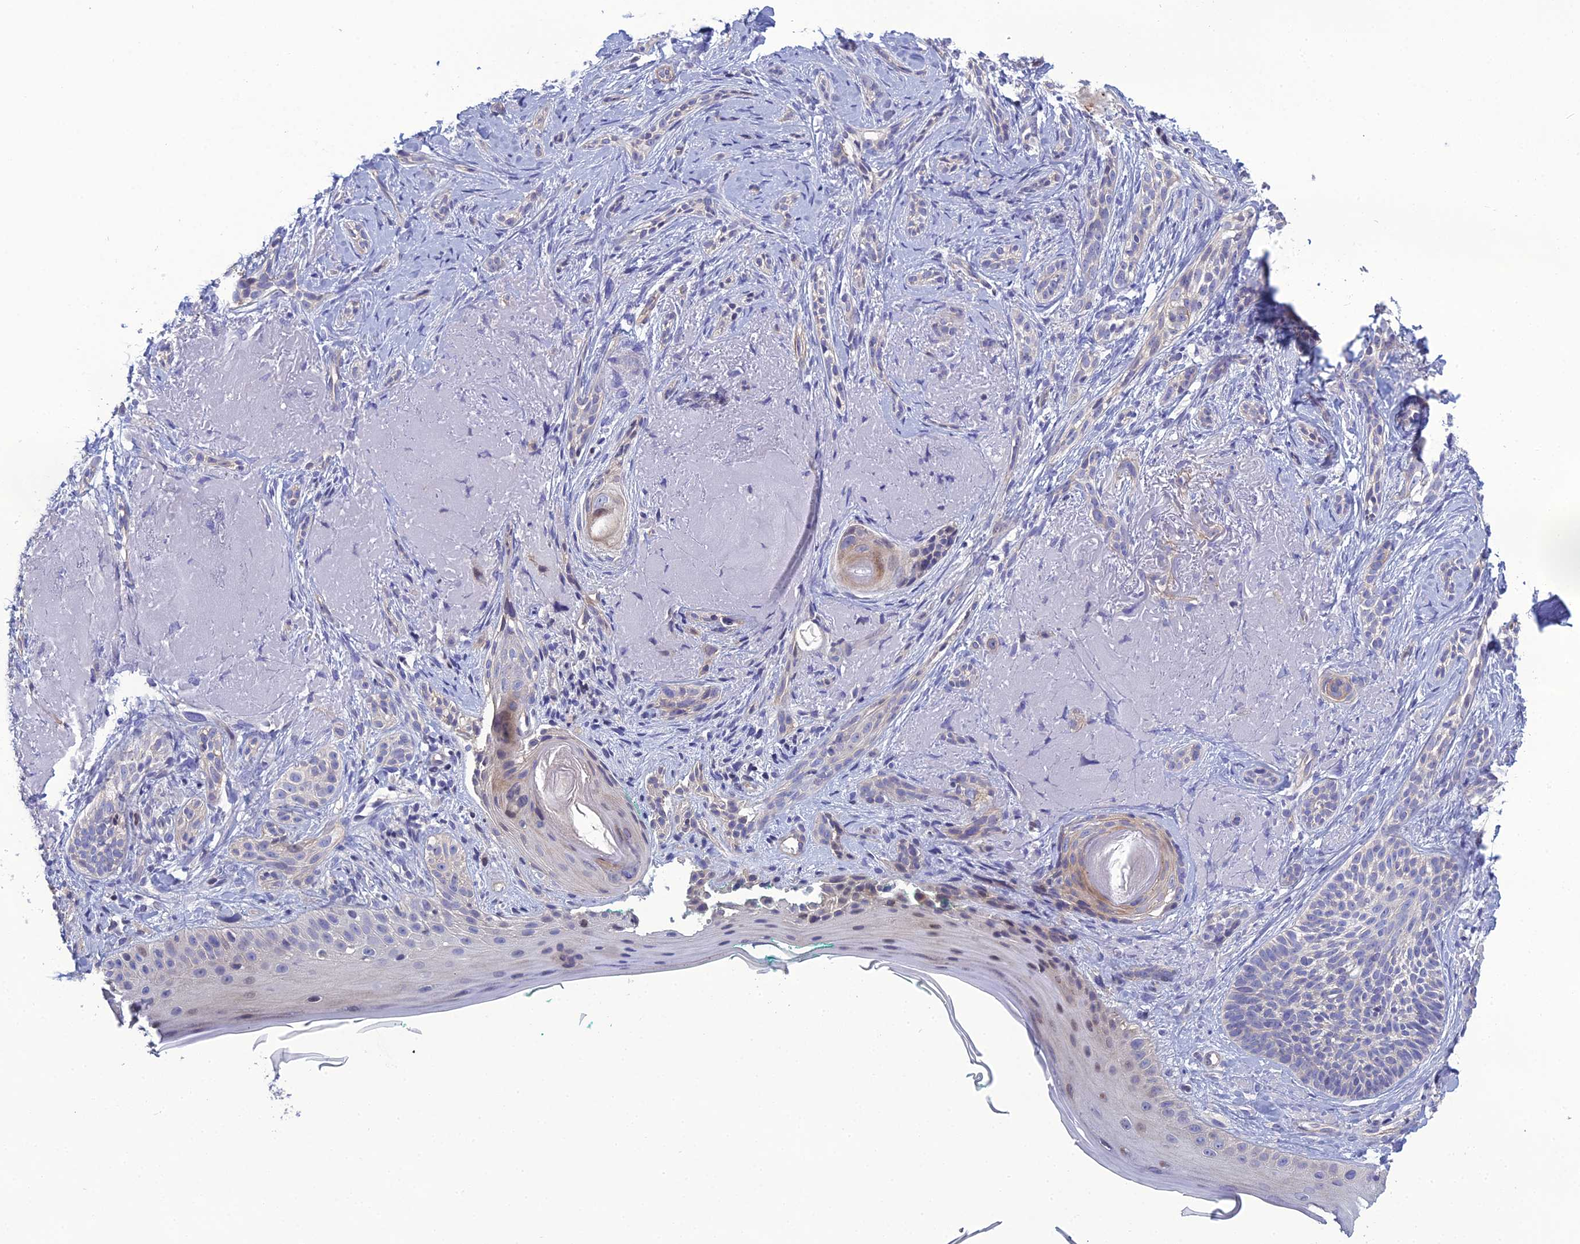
{"staining": {"intensity": "negative", "quantity": "none", "location": "none"}, "tissue": "skin cancer", "cell_type": "Tumor cells", "image_type": "cancer", "snomed": [{"axis": "morphology", "description": "Basal cell carcinoma"}, {"axis": "topography", "description": "Skin"}], "caption": "IHC micrograph of neoplastic tissue: human skin cancer stained with DAB displays no significant protein expression in tumor cells.", "gene": "LZTS2", "patient": {"sex": "male", "age": 71}}